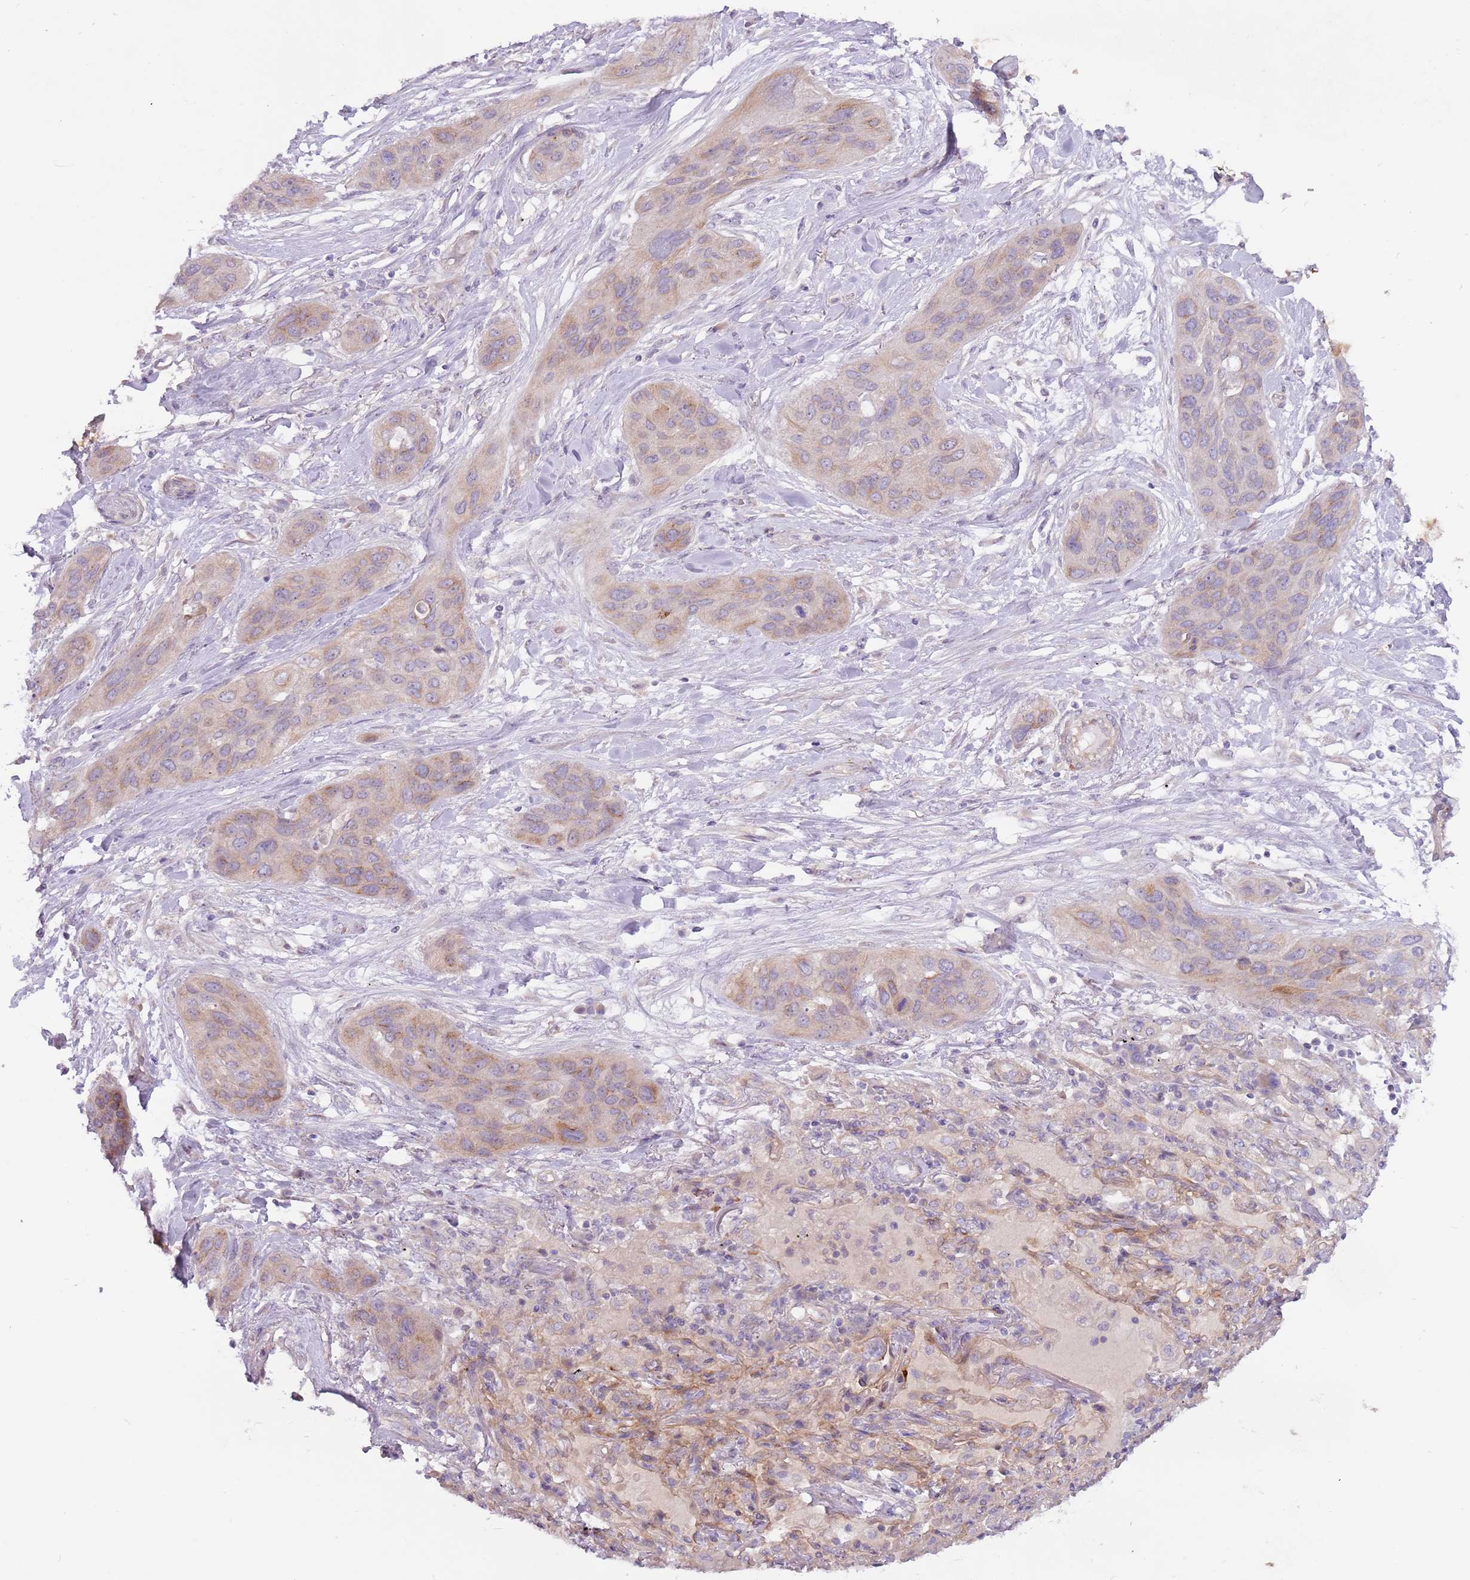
{"staining": {"intensity": "weak", "quantity": "<25%", "location": "cytoplasmic/membranous"}, "tissue": "lung cancer", "cell_type": "Tumor cells", "image_type": "cancer", "snomed": [{"axis": "morphology", "description": "Squamous cell carcinoma, NOS"}, {"axis": "topography", "description": "Lung"}], "caption": "This histopathology image is of lung cancer (squamous cell carcinoma) stained with immunohistochemistry (IHC) to label a protein in brown with the nuclei are counter-stained blue. There is no positivity in tumor cells.", "gene": "MRO", "patient": {"sex": "female", "age": 70}}